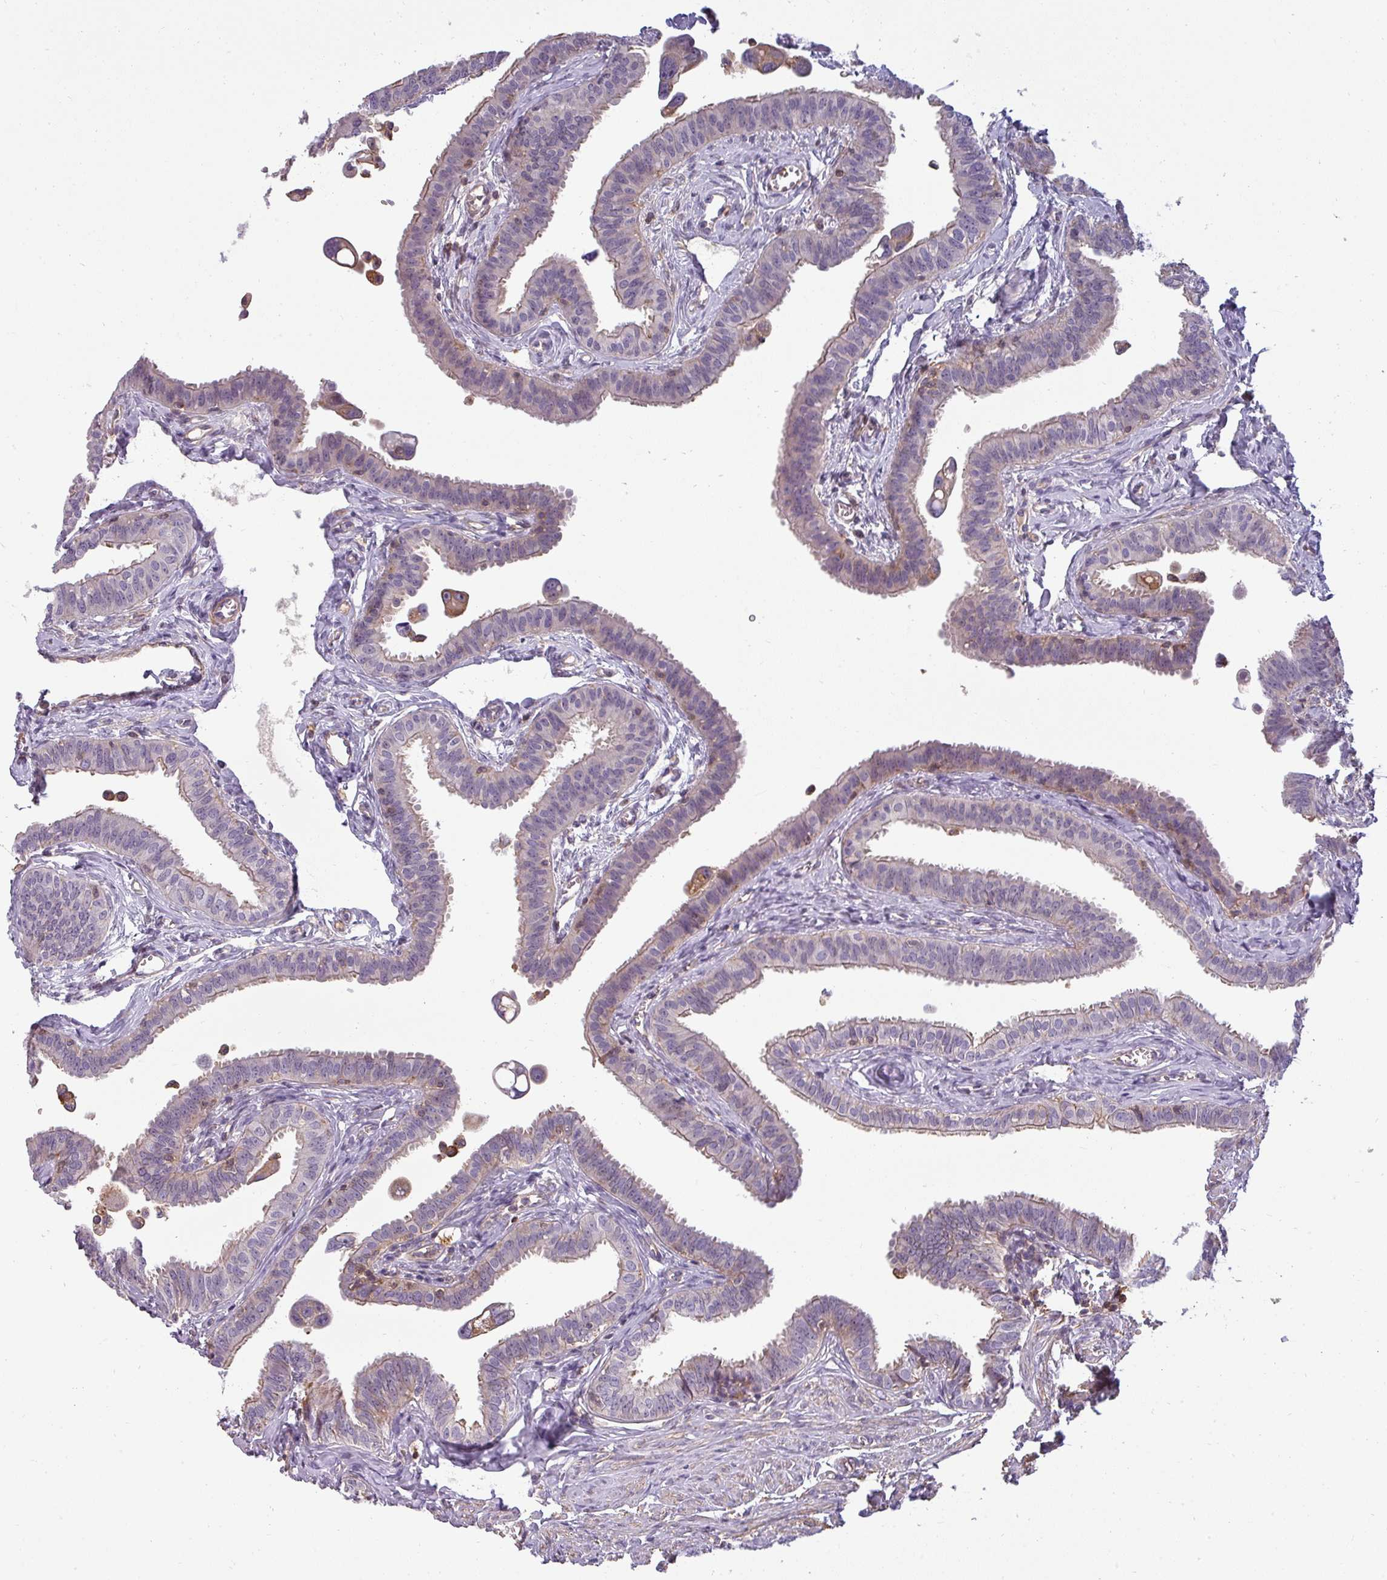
{"staining": {"intensity": "moderate", "quantity": "25%-75%", "location": "cytoplasmic/membranous"}, "tissue": "fallopian tube", "cell_type": "Glandular cells", "image_type": "normal", "snomed": [{"axis": "morphology", "description": "Normal tissue, NOS"}, {"axis": "morphology", "description": "Carcinoma, NOS"}, {"axis": "topography", "description": "Fallopian tube"}, {"axis": "topography", "description": "Ovary"}], "caption": "Protein analysis of unremarkable fallopian tube demonstrates moderate cytoplasmic/membranous positivity in approximately 25%-75% of glandular cells.", "gene": "ZNF835", "patient": {"sex": "female", "age": 59}}